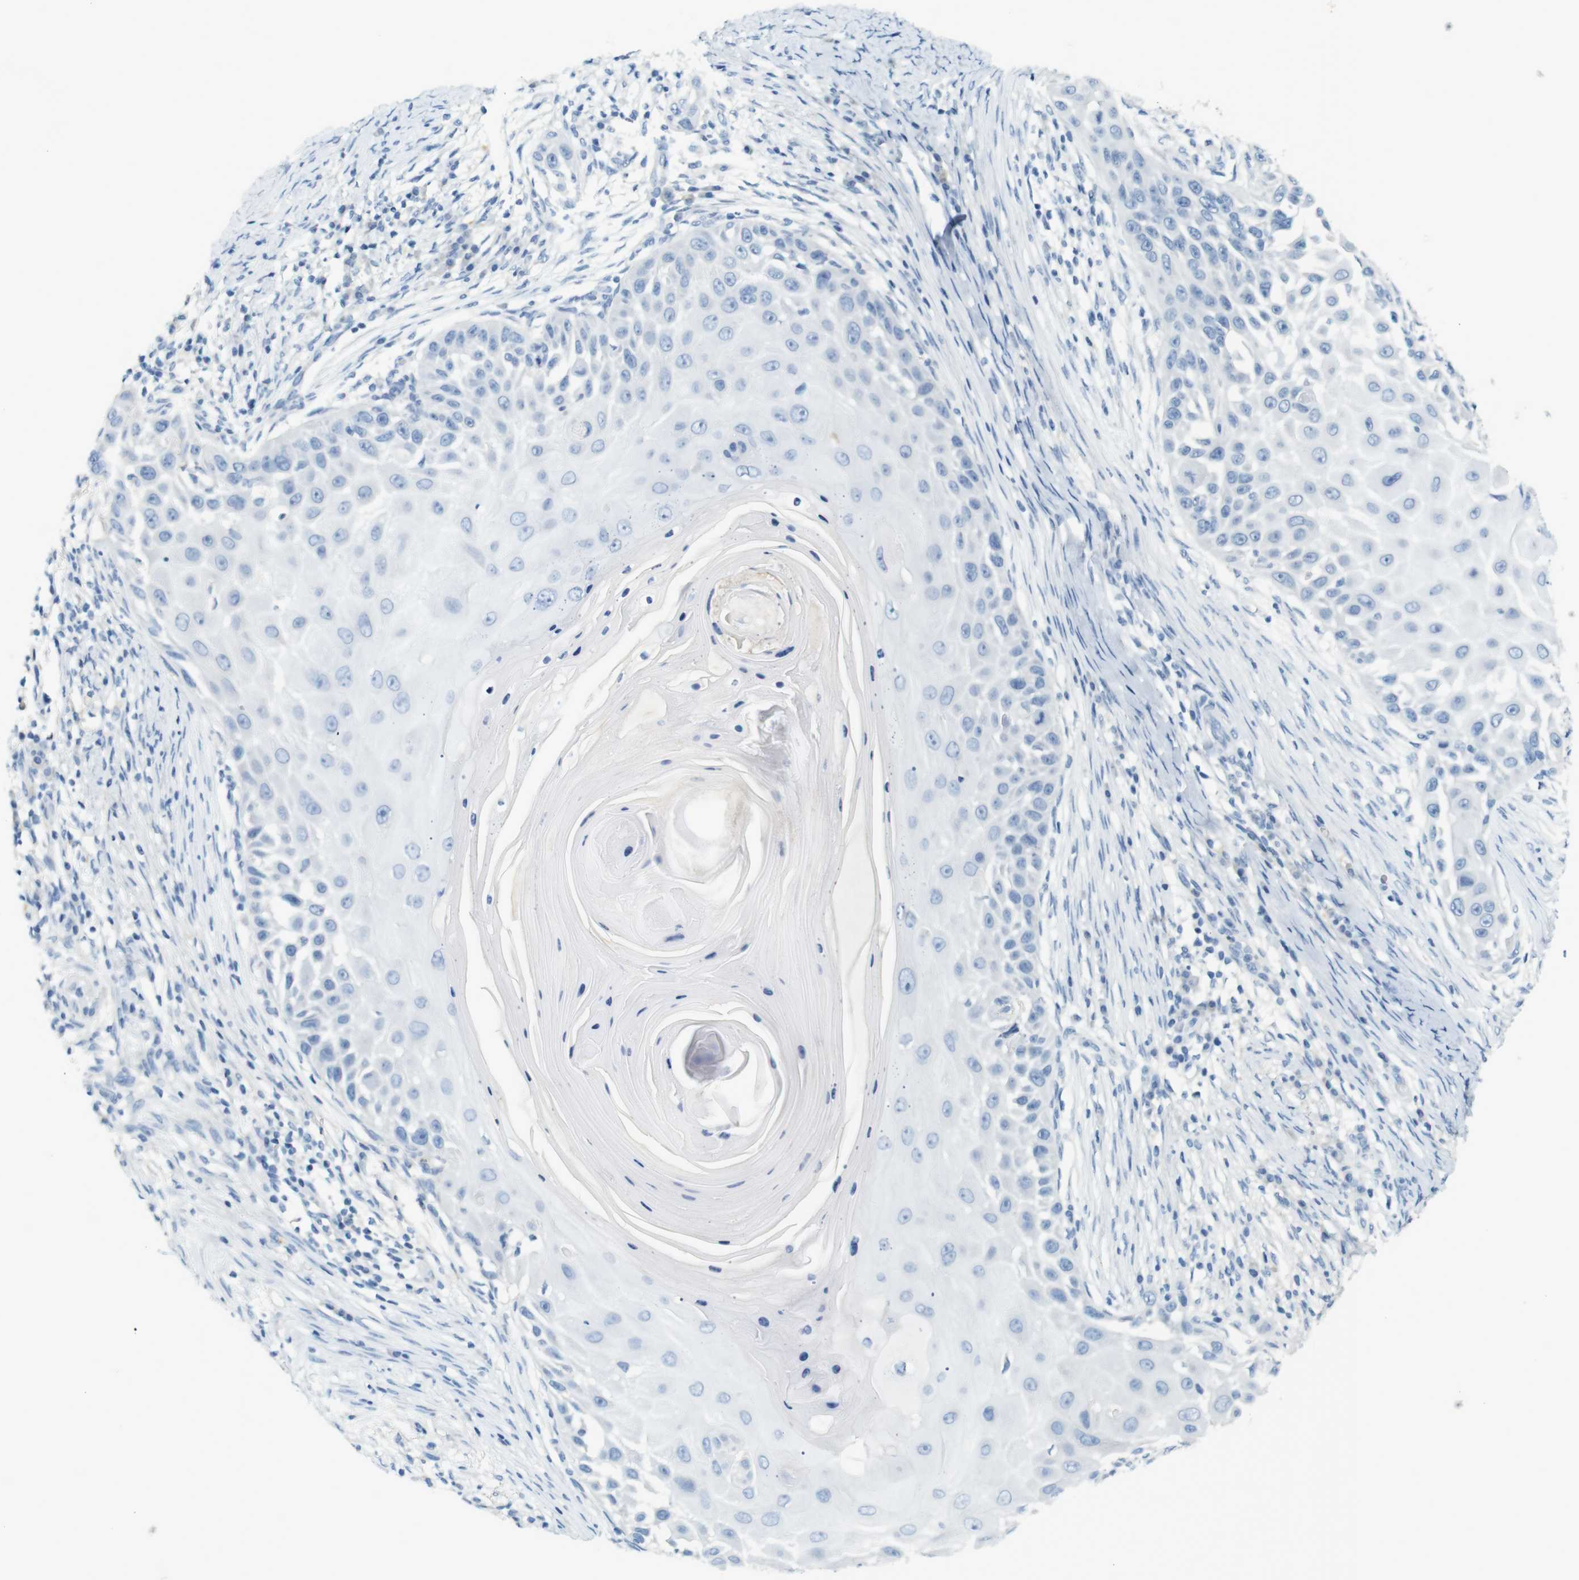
{"staining": {"intensity": "negative", "quantity": "none", "location": "none"}, "tissue": "skin cancer", "cell_type": "Tumor cells", "image_type": "cancer", "snomed": [{"axis": "morphology", "description": "Squamous cell carcinoma, NOS"}, {"axis": "topography", "description": "Skin"}], "caption": "IHC of human squamous cell carcinoma (skin) demonstrates no expression in tumor cells.", "gene": "LRRK2", "patient": {"sex": "female", "age": 44}}